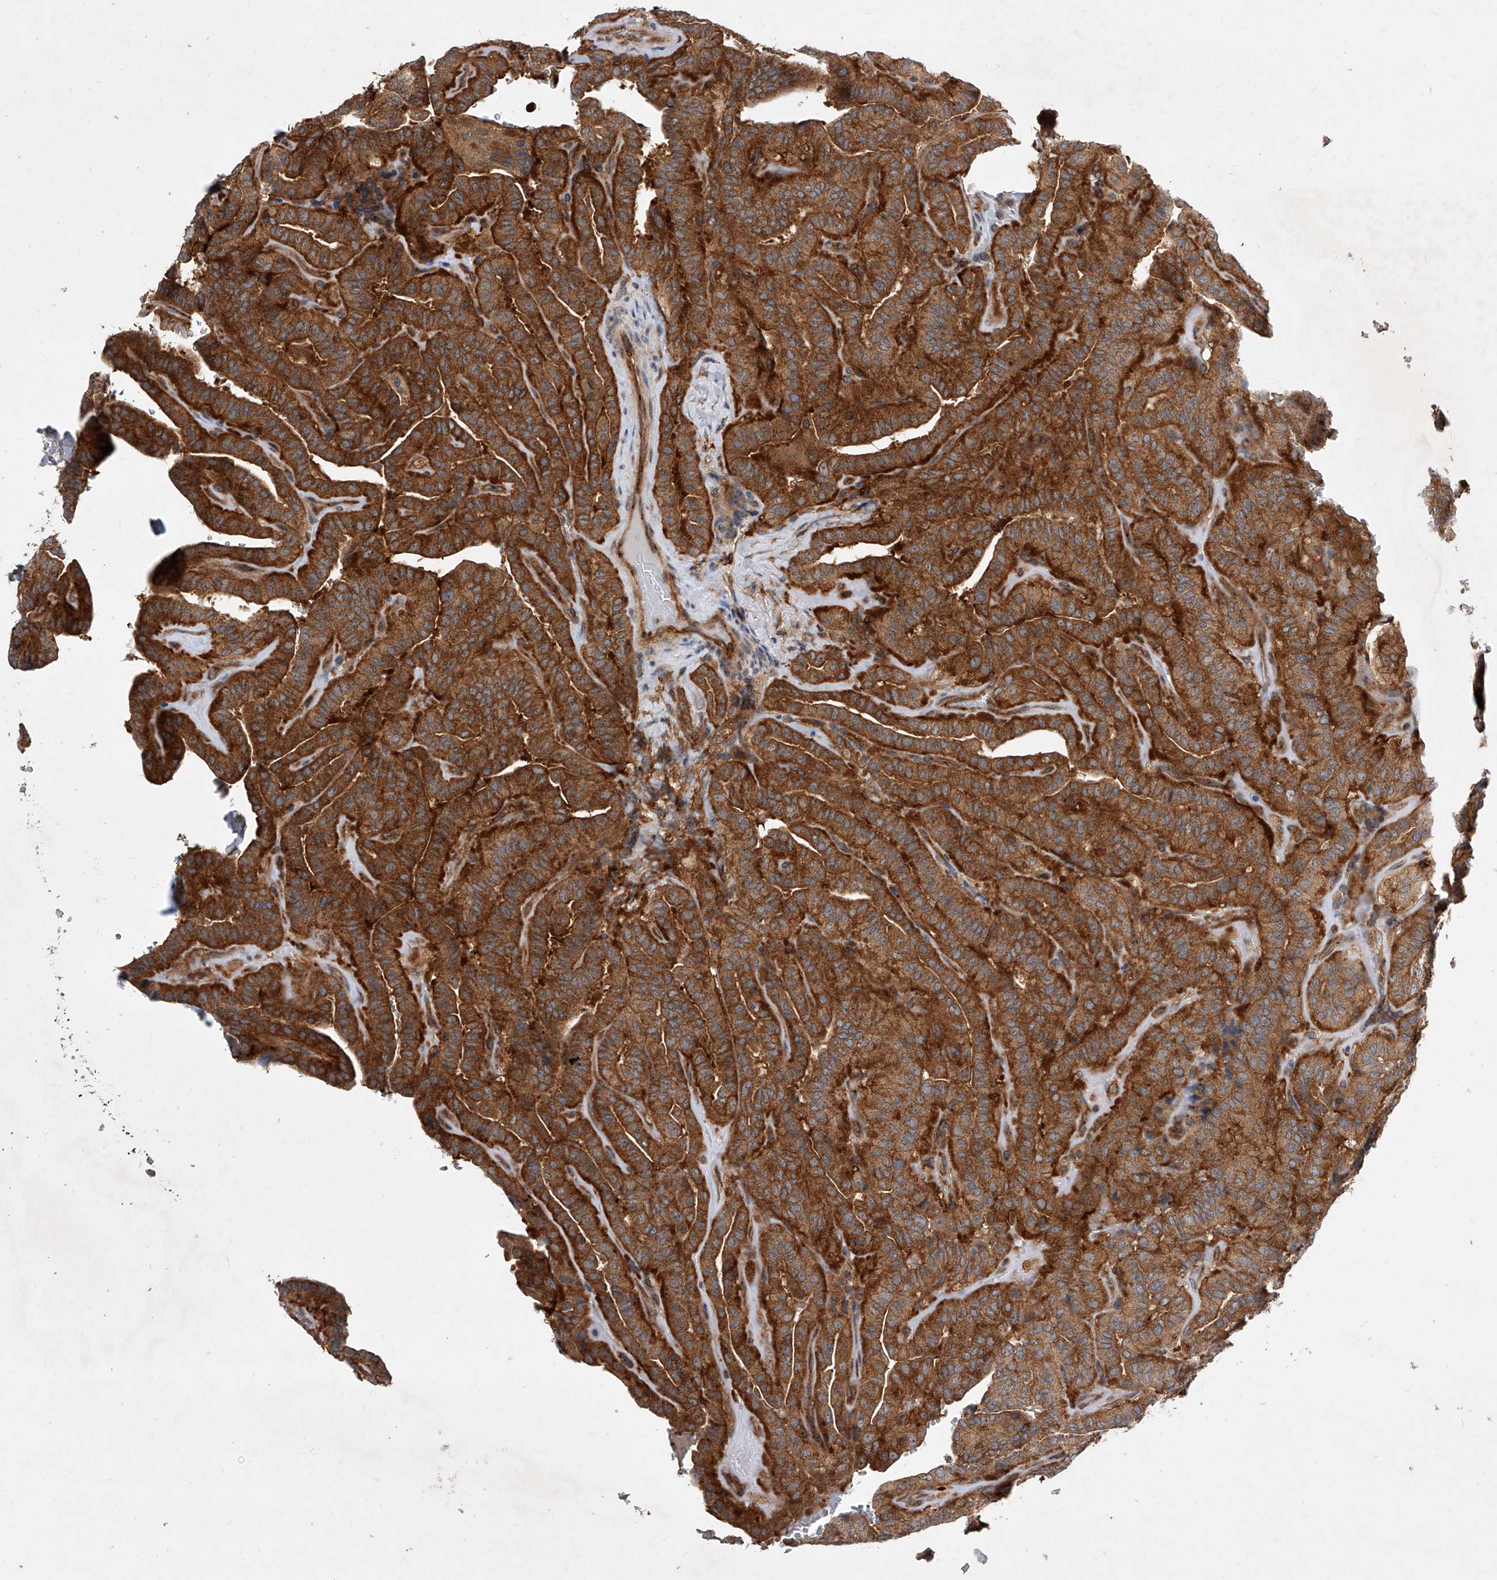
{"staining": {"intensity": "strong", "quantity": ">75%", "location": "cytoplasmic/membranous"}, "tissue": "thyroid cancer", "cell_type": "Tumor cells", "image_type": "cancer", "snomed": [{"axis": "morphology", "description": "Papillary adenocarcinoma, NOS"}, {"axis": "topography", "description": "Thyroid gland"}], "caption": "Immunohistochemical staining of human papillary adenocarcinoma (thyroid) shows high levels of strong cytoplasmic/membranous protein expression in about >75% of tumor cells.", "gene": "CFAP410", "patient": {"sex": "male", "age": 77}}